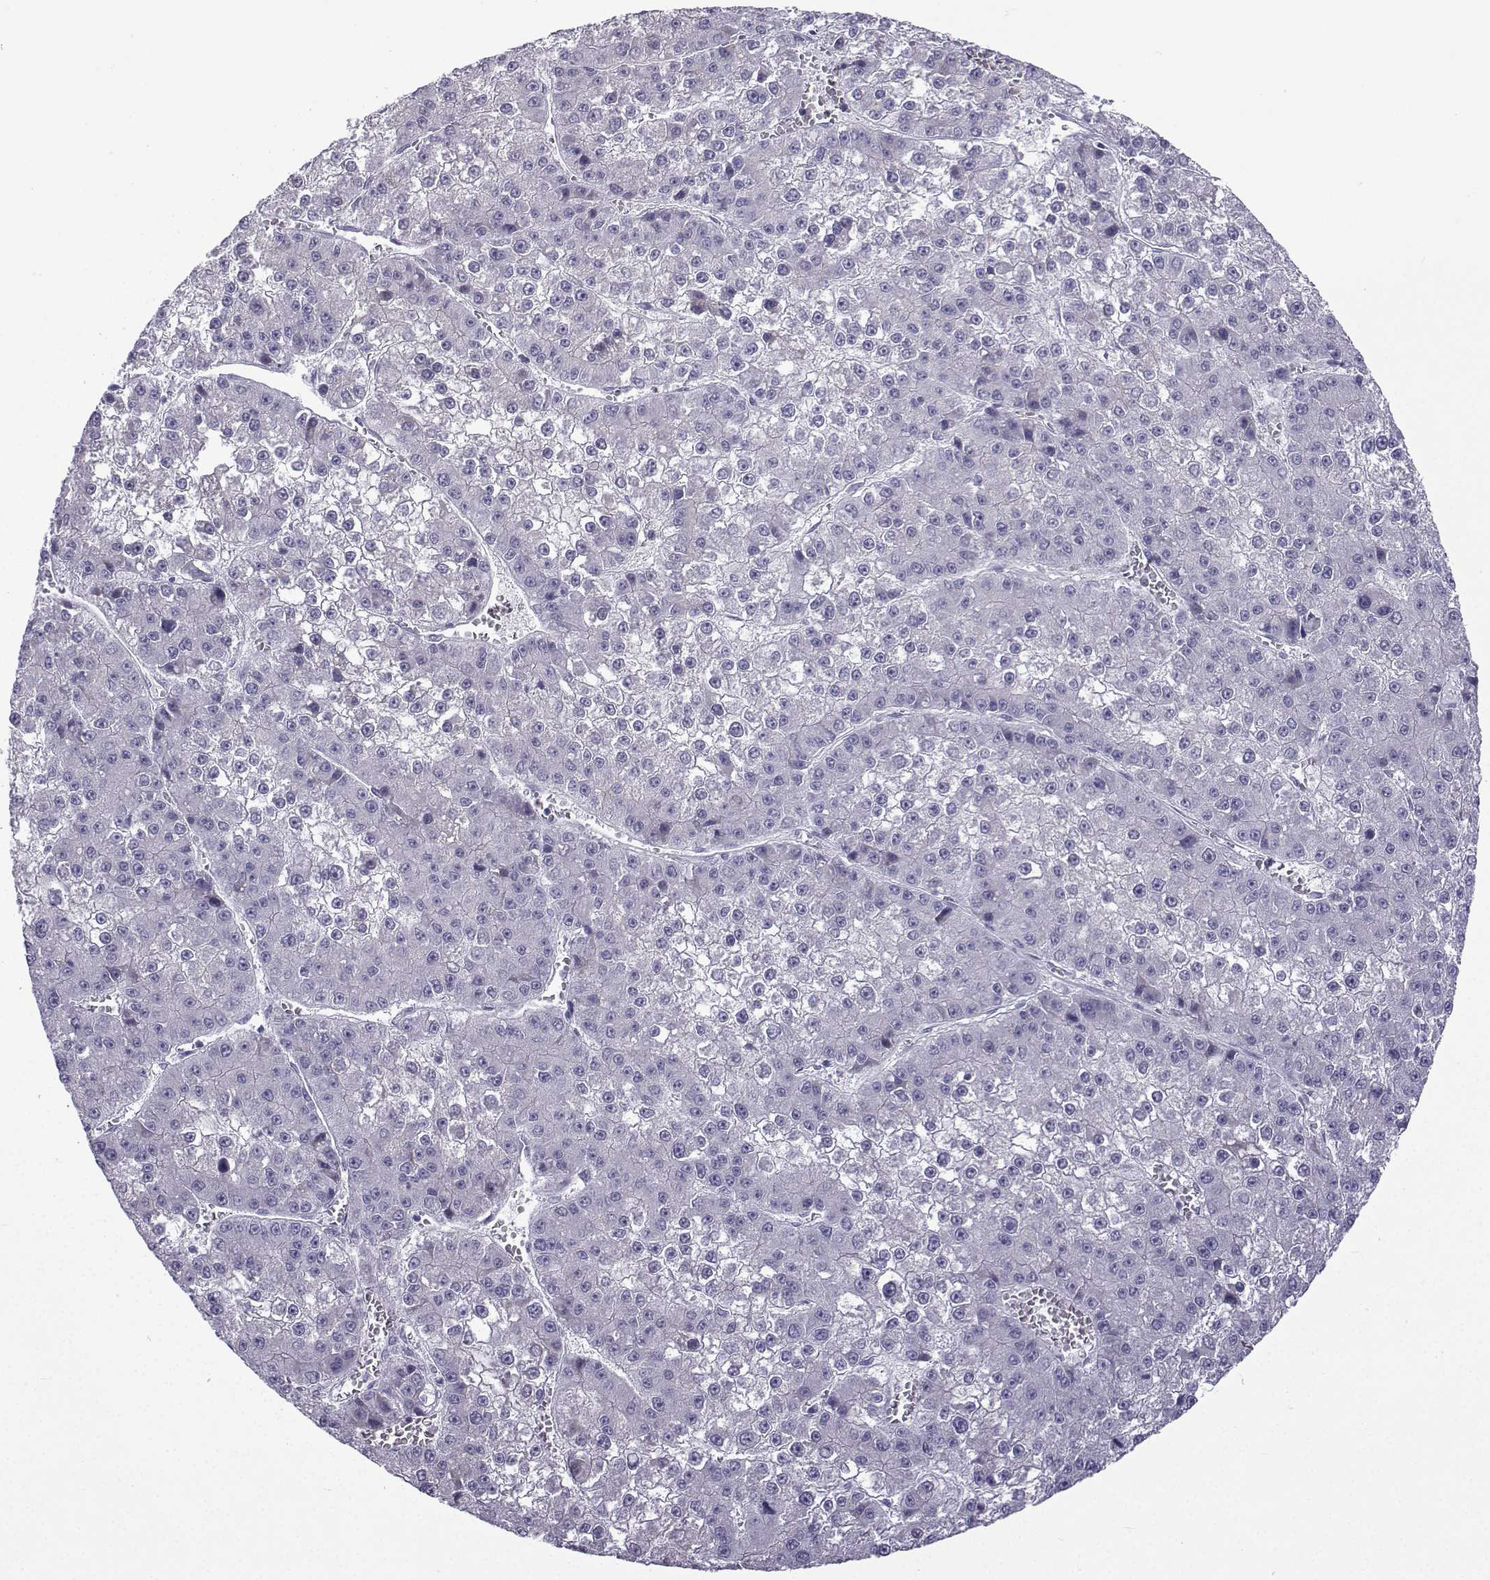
{"staining": {"intensity": "negative", "quantity": "none", "location": "none"}, "tissue": "liver cancer", "cell_type": "Tumor cells", "image_type": "cancer", "snomed": [{"axis": "morphology", "description": "Carcinoma, Hepatocellular, NOS"}, {"axis": "topography", "description": "Liver"}], "caption": "DAB (3,3'-diaminobenzidine) immunohistochemical staining of human hepatocellular carcinoma (liver) demonstrates no significant expression in tumor cells.", "gene": "CFAP53", "patient": {"sex": "female", "age": 73}}